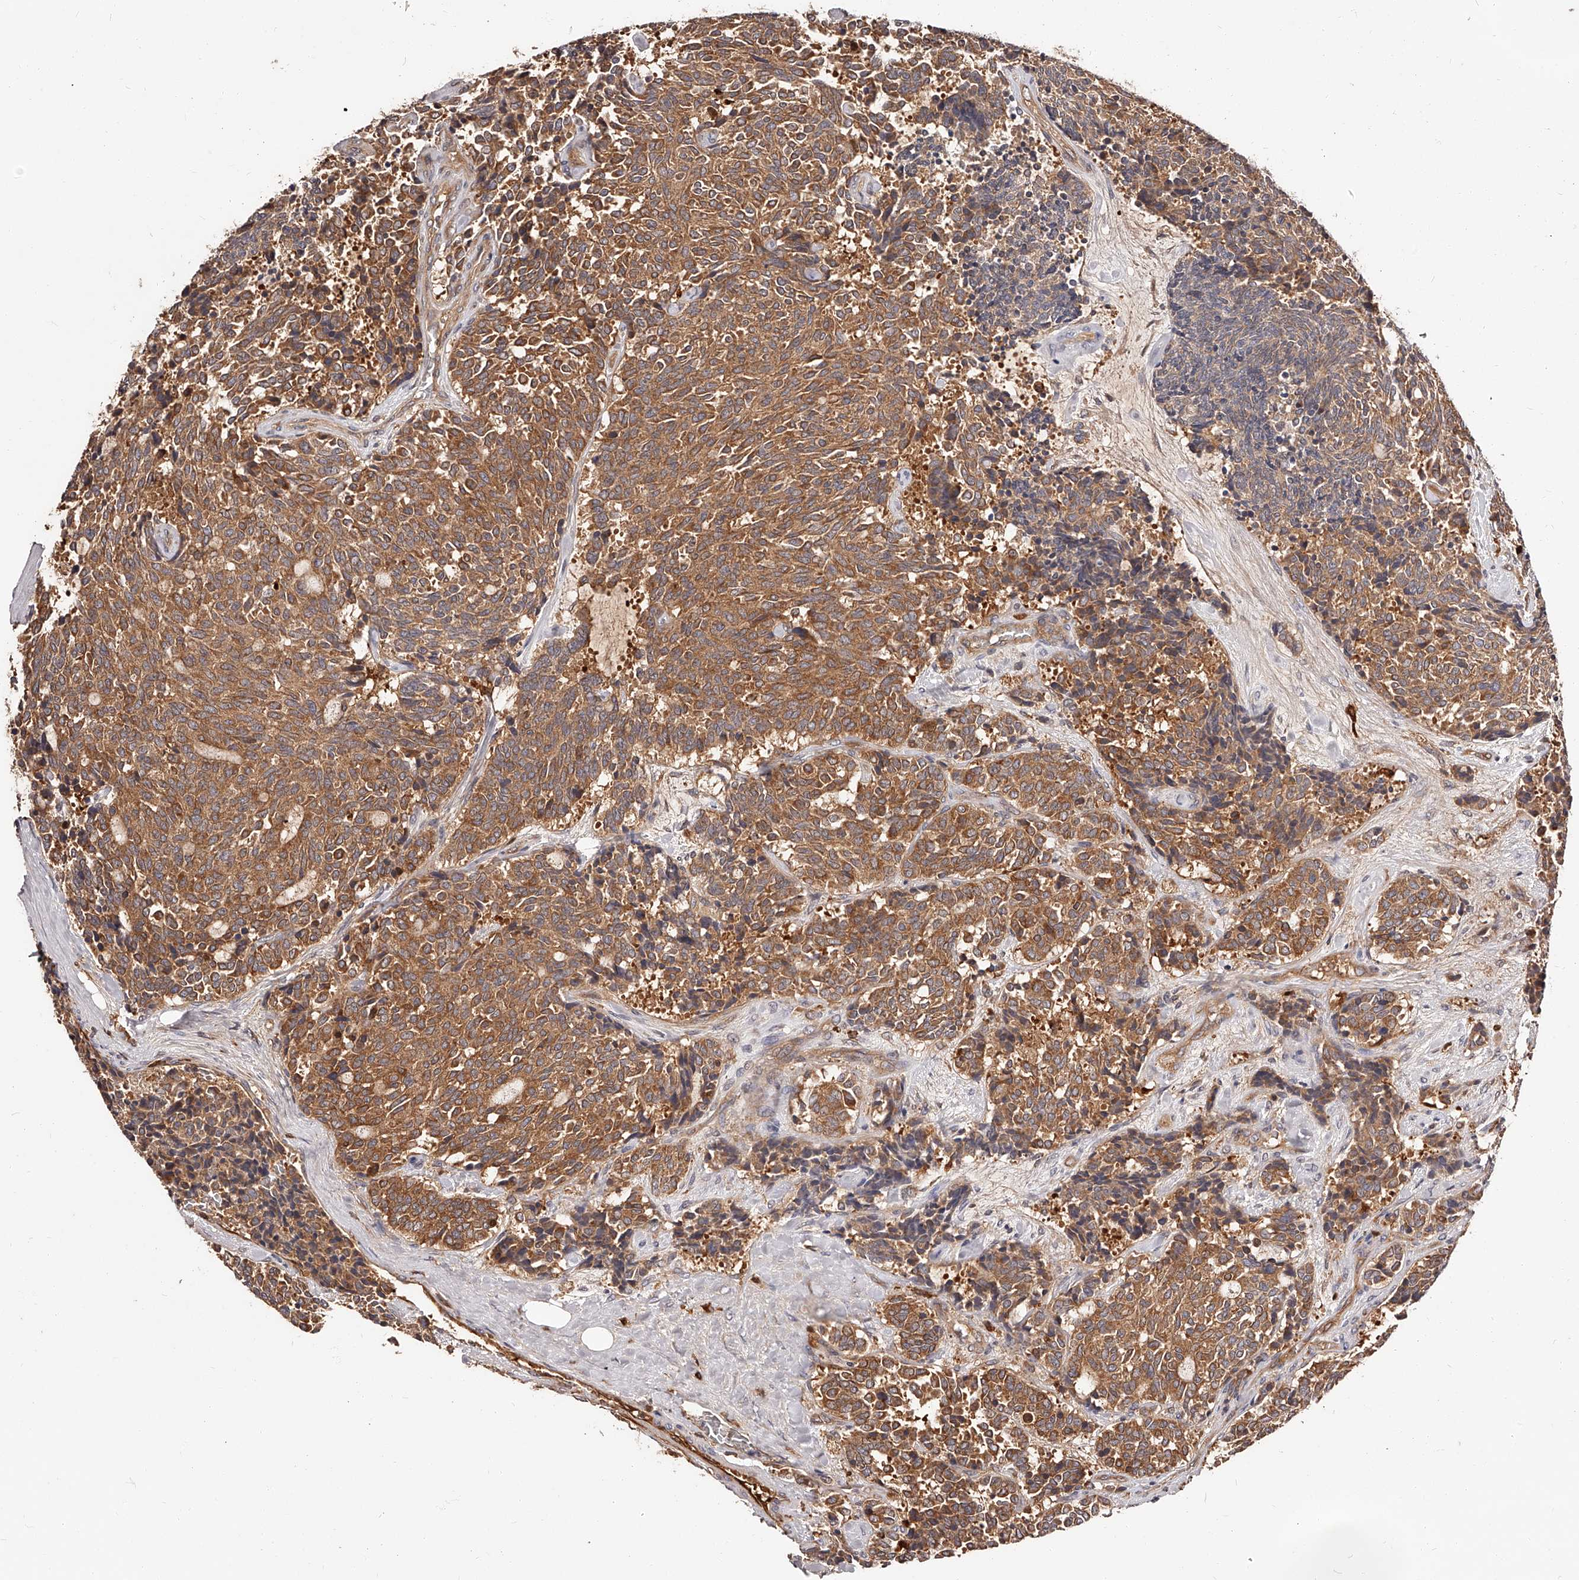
{"staining": {"intensity": "moderate", "quantity": ">75%", "location": "cytoplasmic/membranous"}, "tissue": "carcinoid", "cell_type": "Tumor cells", "image_type": "cancer", "snomed": [{"axis": "morphology", "description": "Carcinoid, malignant, NOS"}, {"axis": "topography", "description": "Pancreas"}], "caption": "Human carcinoid stained with a brown dye exhibits moderate cytoplasmic/membranous positive expression in approximately >75% of tumor cells.", "gene": "LAP3", "patient": {"sex": "female", "age": 54}}